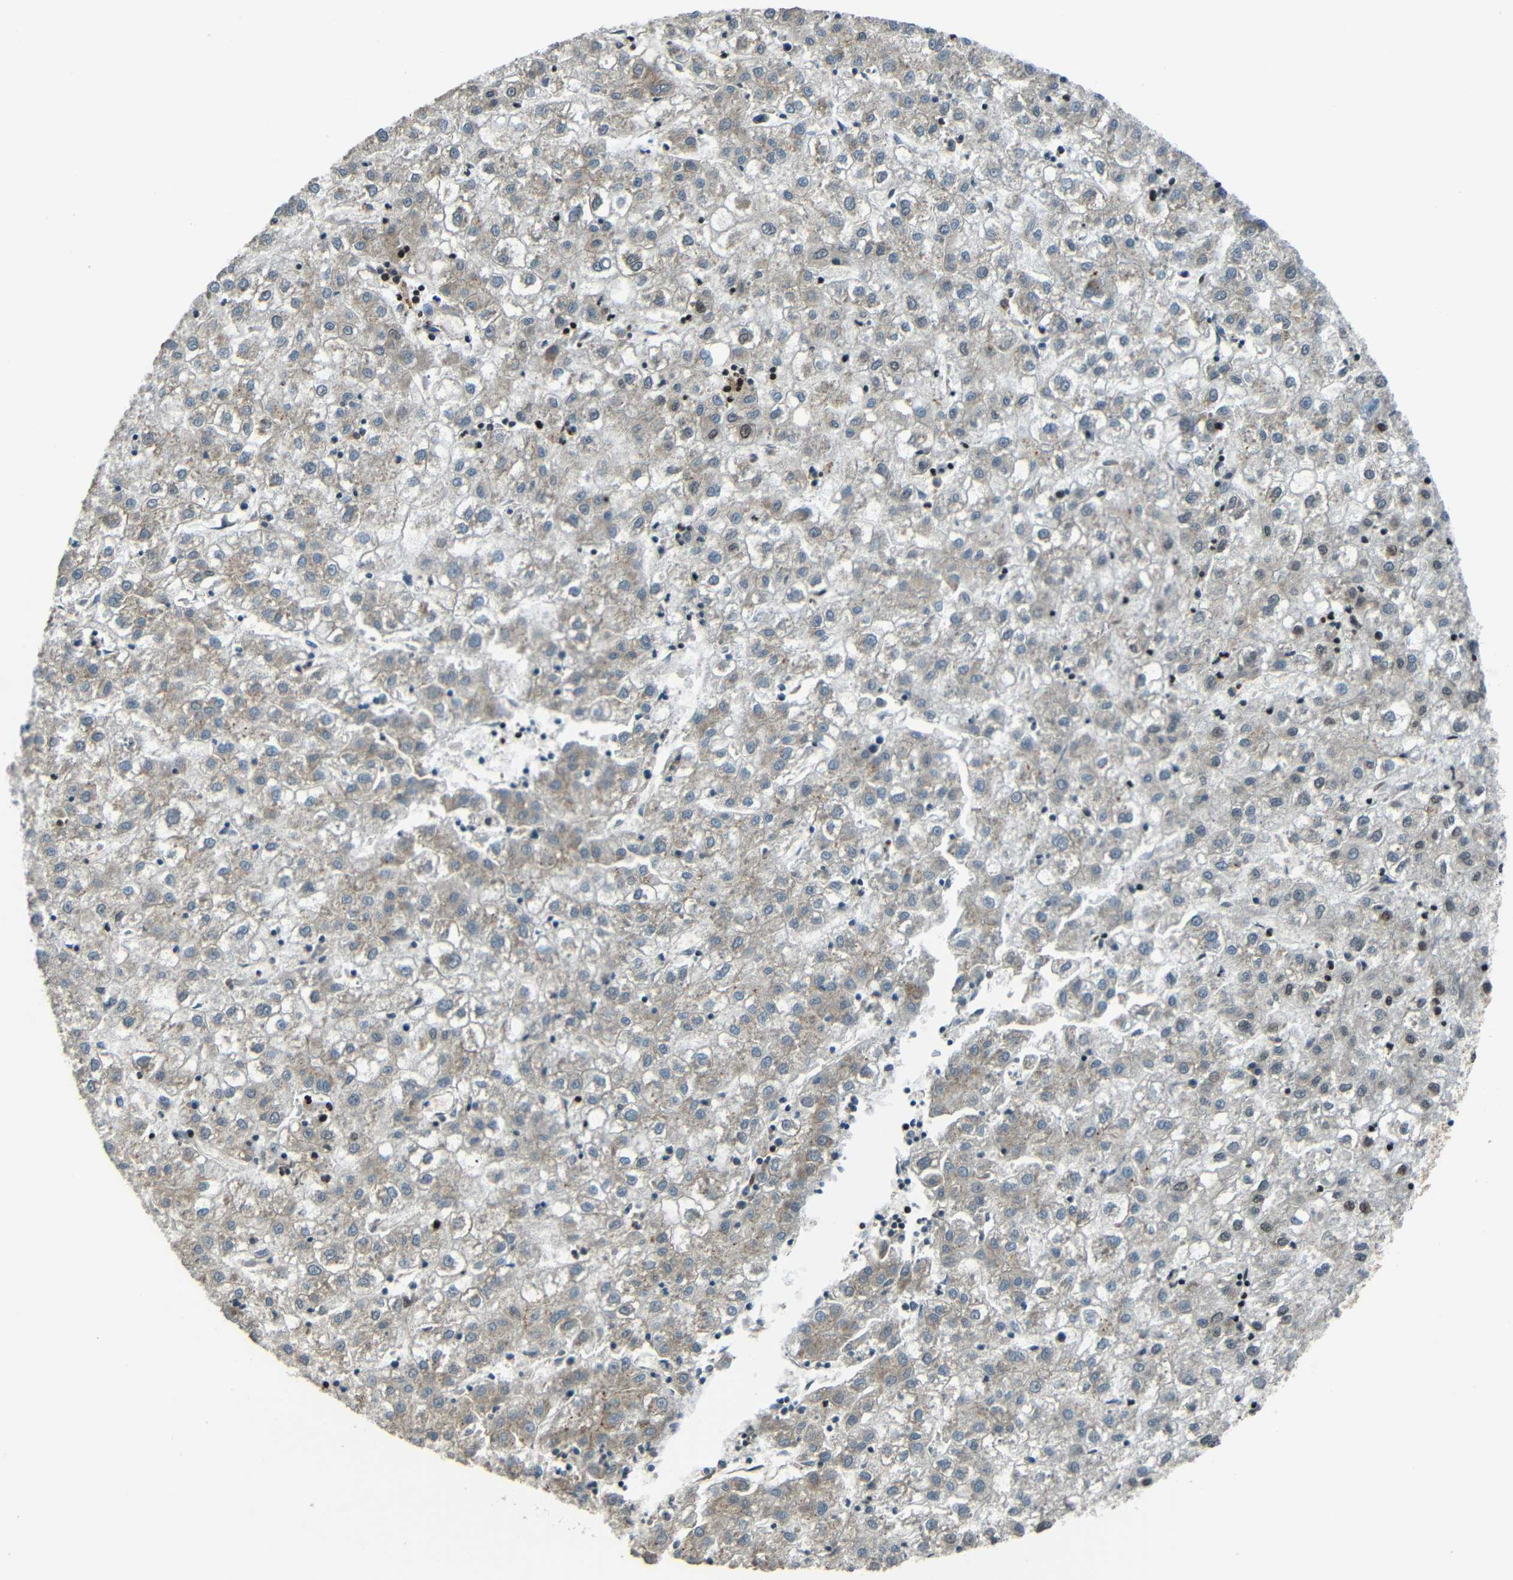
{"staining": {"intensity": "weak", "quantity": "25%-75%", "location": "cytoplasmic/membranous"}, "tissue": "liver cancer", "cell_type": "Tumor cells", "image_type": "cancer", "snomed": [{"axis": "morphology", "description": "Carcinoma, Hepatocellular, NOS"}, {"axis": "topography", "description": "Liver"}], "caption": "Protein expression analysis of liver hepatocellular carcinoma demonstrates weak cytoplasmic/membranous positivity in about 25%-75% of tumor cells.", "gene": "PSIP1", "patient": {"sex": "male", "age": 72}}